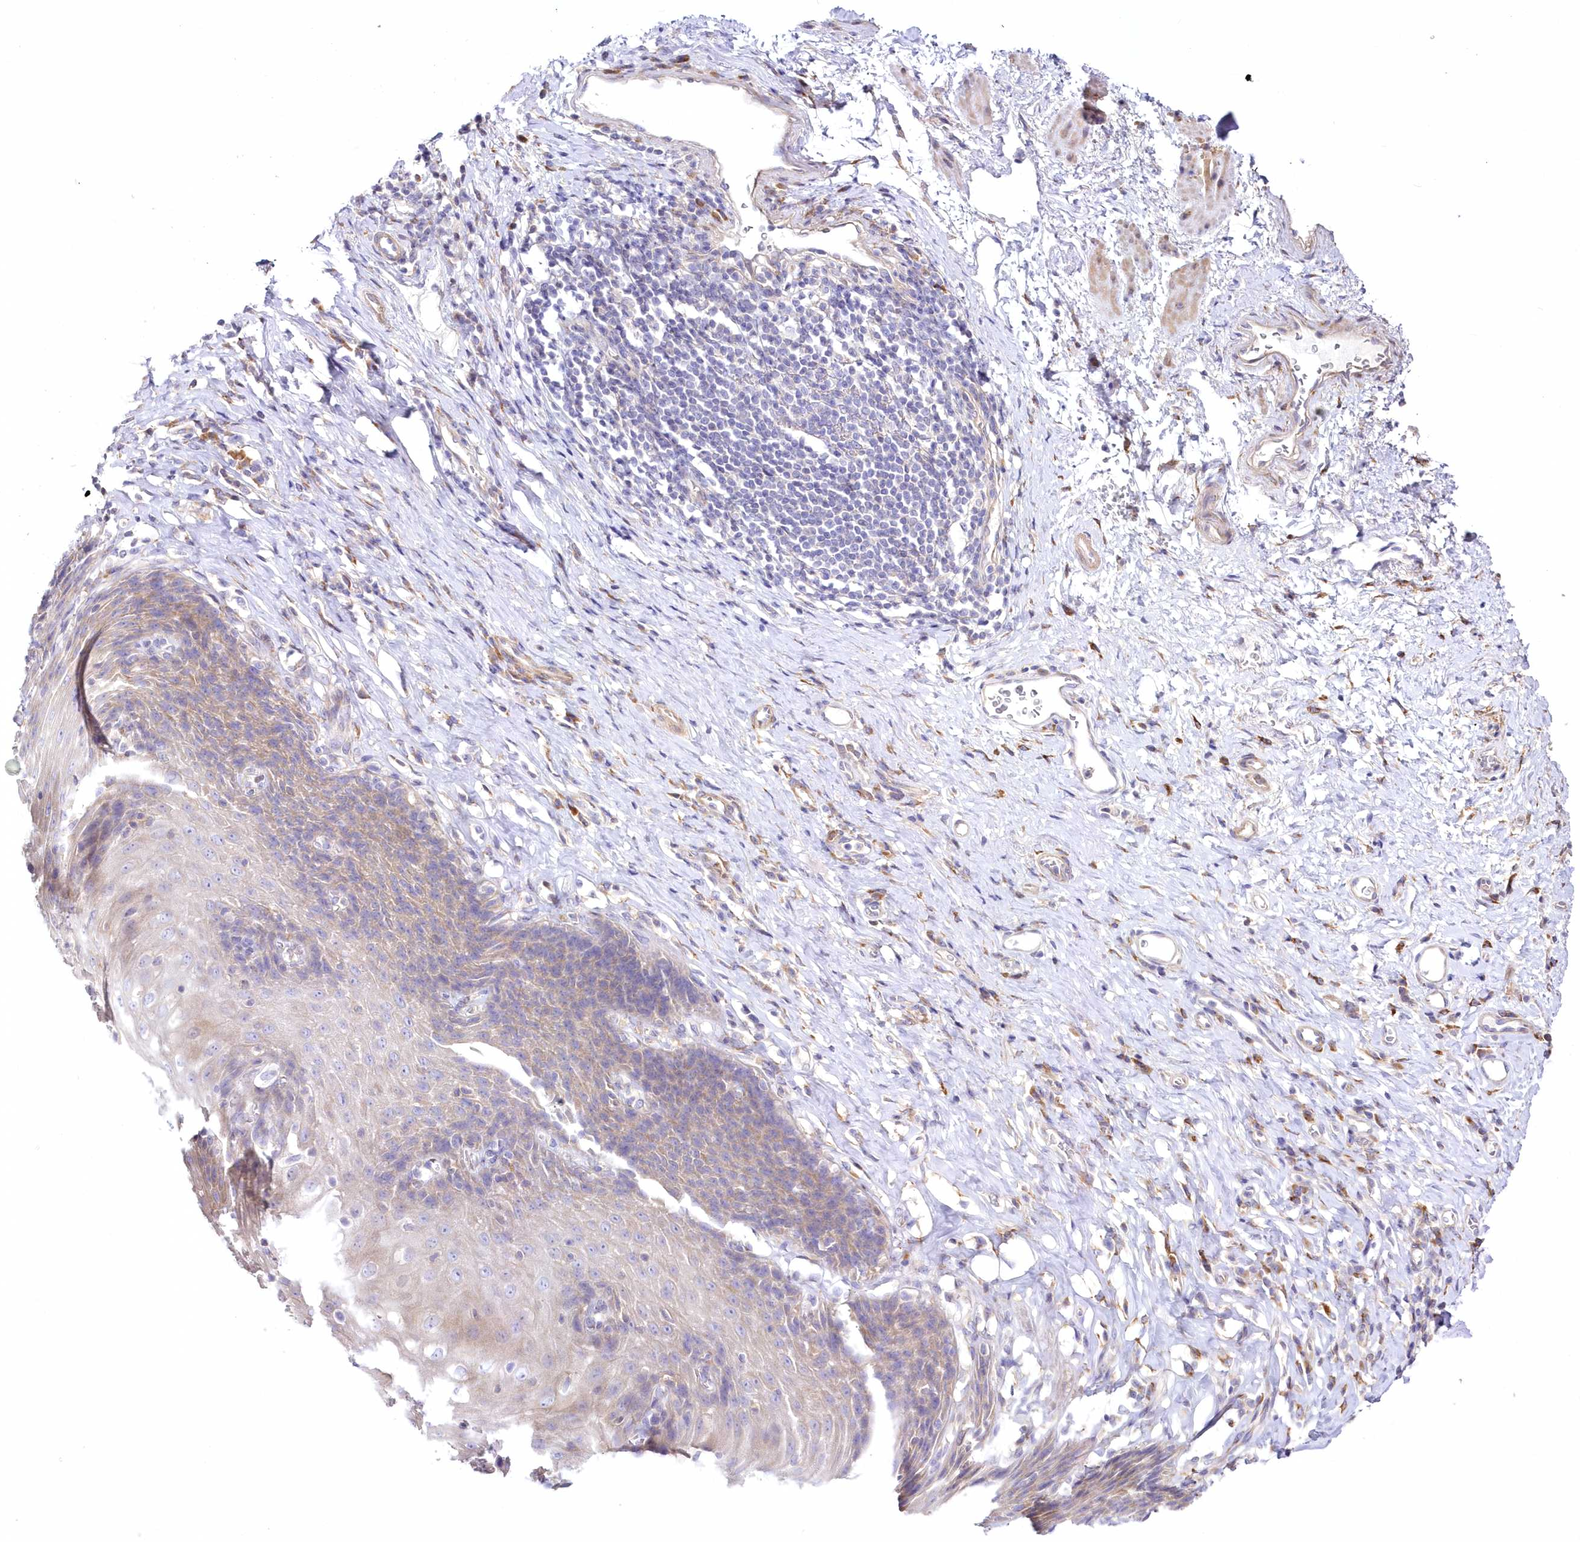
{"staining": {"intensity": "moderate", "quantity": "<25%", "location": "cytoplasmic/membranous"}, "tissue": "esophagus", "cell_type": "Squamous epithelial cells", "image_type": "normal", "snomed": [{"axis": "morphology", "description": "Normal tissue, NOS"}, {"axis": "topography", "description": "Esophagus"}], "caption": "About <25% of squamous epithelial cells in benign human esophagus reveal moderate cytoplasmic/membranous protein staining as visualized by brown immunohistochemical staining.", "gene": "ARFGEF3", "patient": {"sex": "female", "age": 61}}